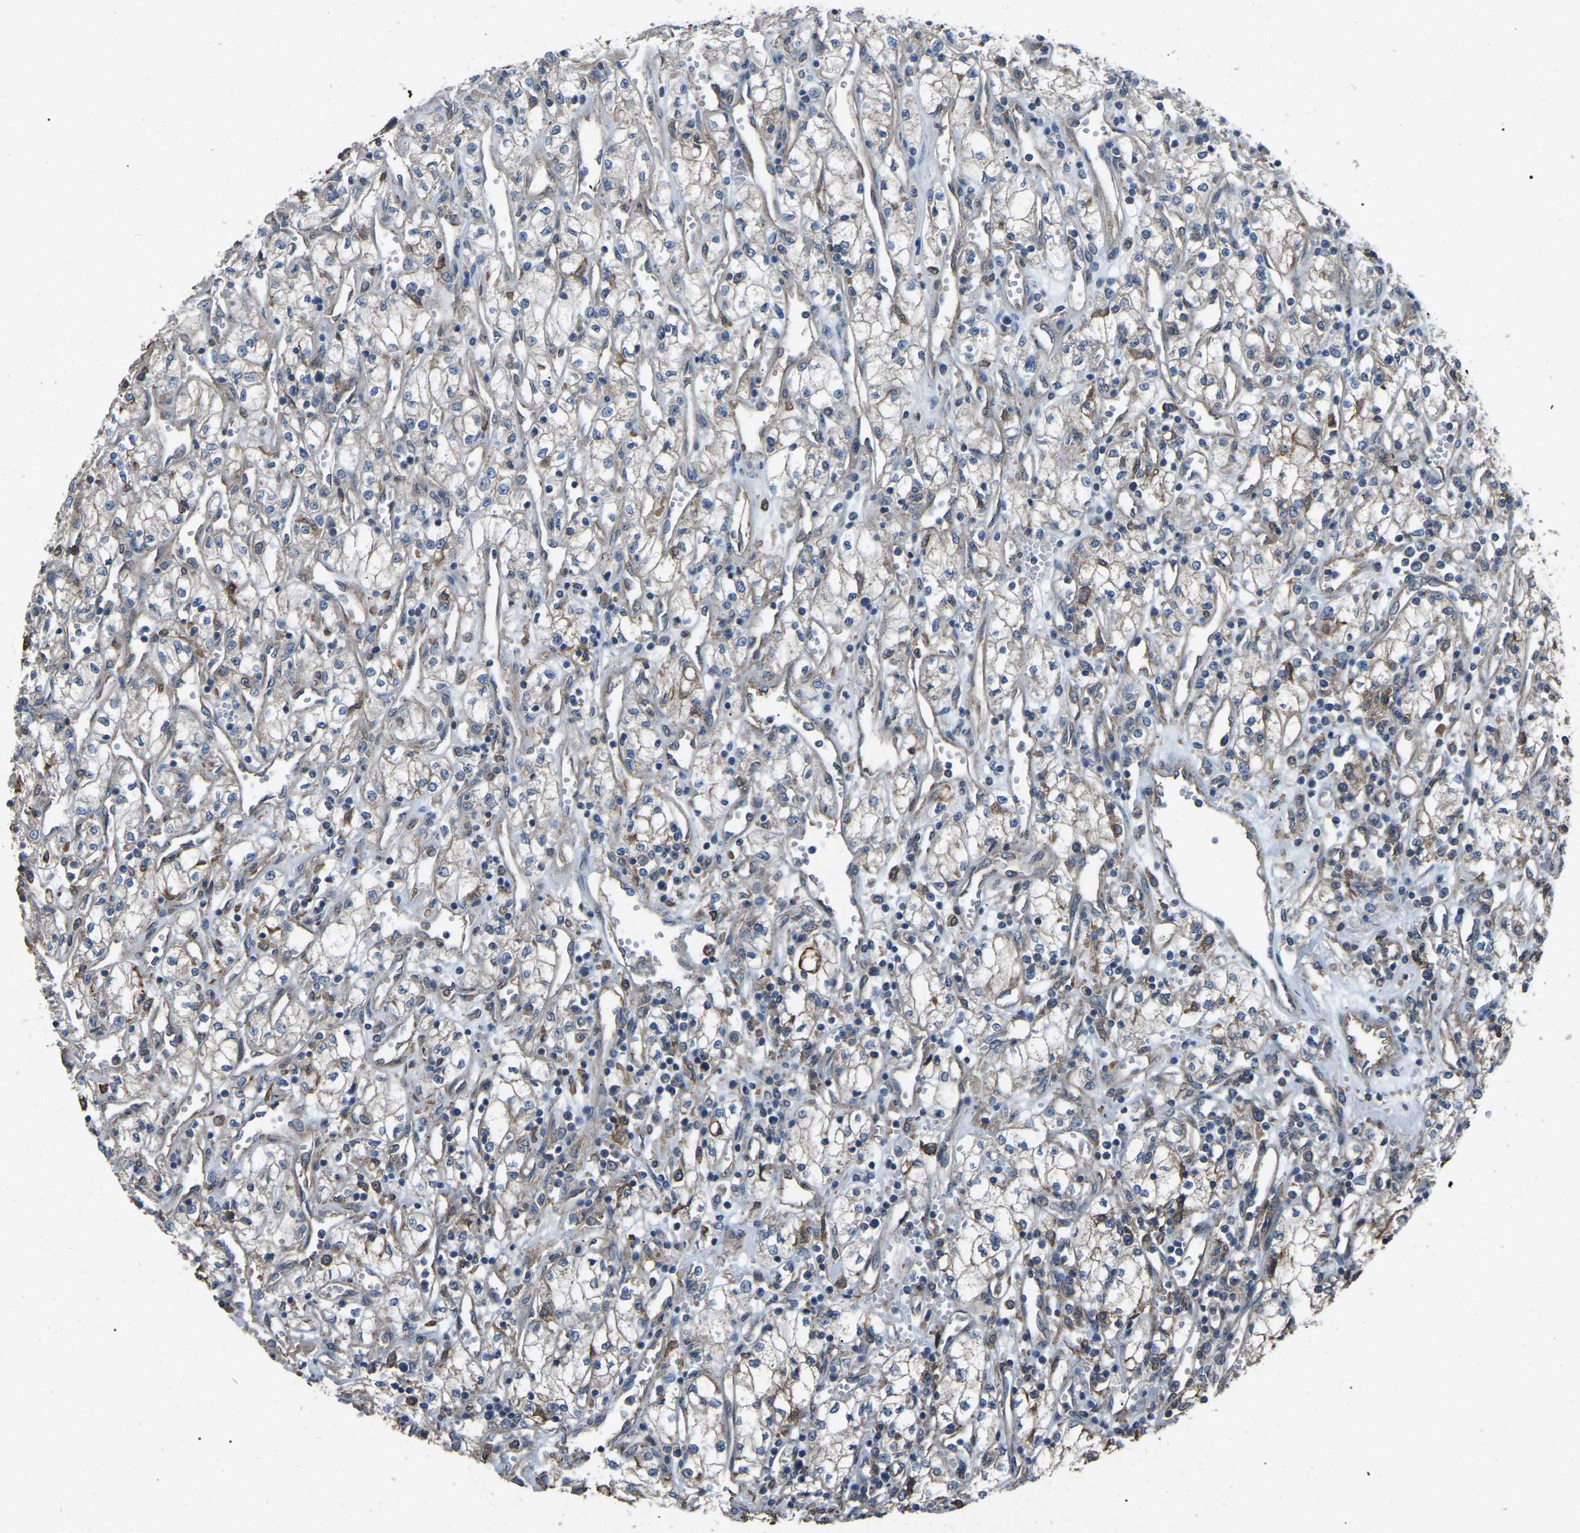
{"staining": {"intensity": "weak", "quantity": ">75%", "location": "cytoplasmic/membranous"}, "tissue": "renal cancer", "cell_type": "Tumor cells", "image_type": "cancer", "snomed": [{"axis": "morphology", "description": "Adenocarcinoma, NOS"}, {"axis": "topography", "description": "Kidney"}], "caption": "Renal cancer stained for a protein shows weak cytoplasmic/membranous positivity in tumor cells. The staining was performed using DAB (3,3'-diaminobenzidine) to visualize the protein expression in brown, while the nuclei were stained in blue with hematoxylin (Magnification: 20x).", "gene": "AIMP1", "patient": {"sex": "male", "age": 59}}